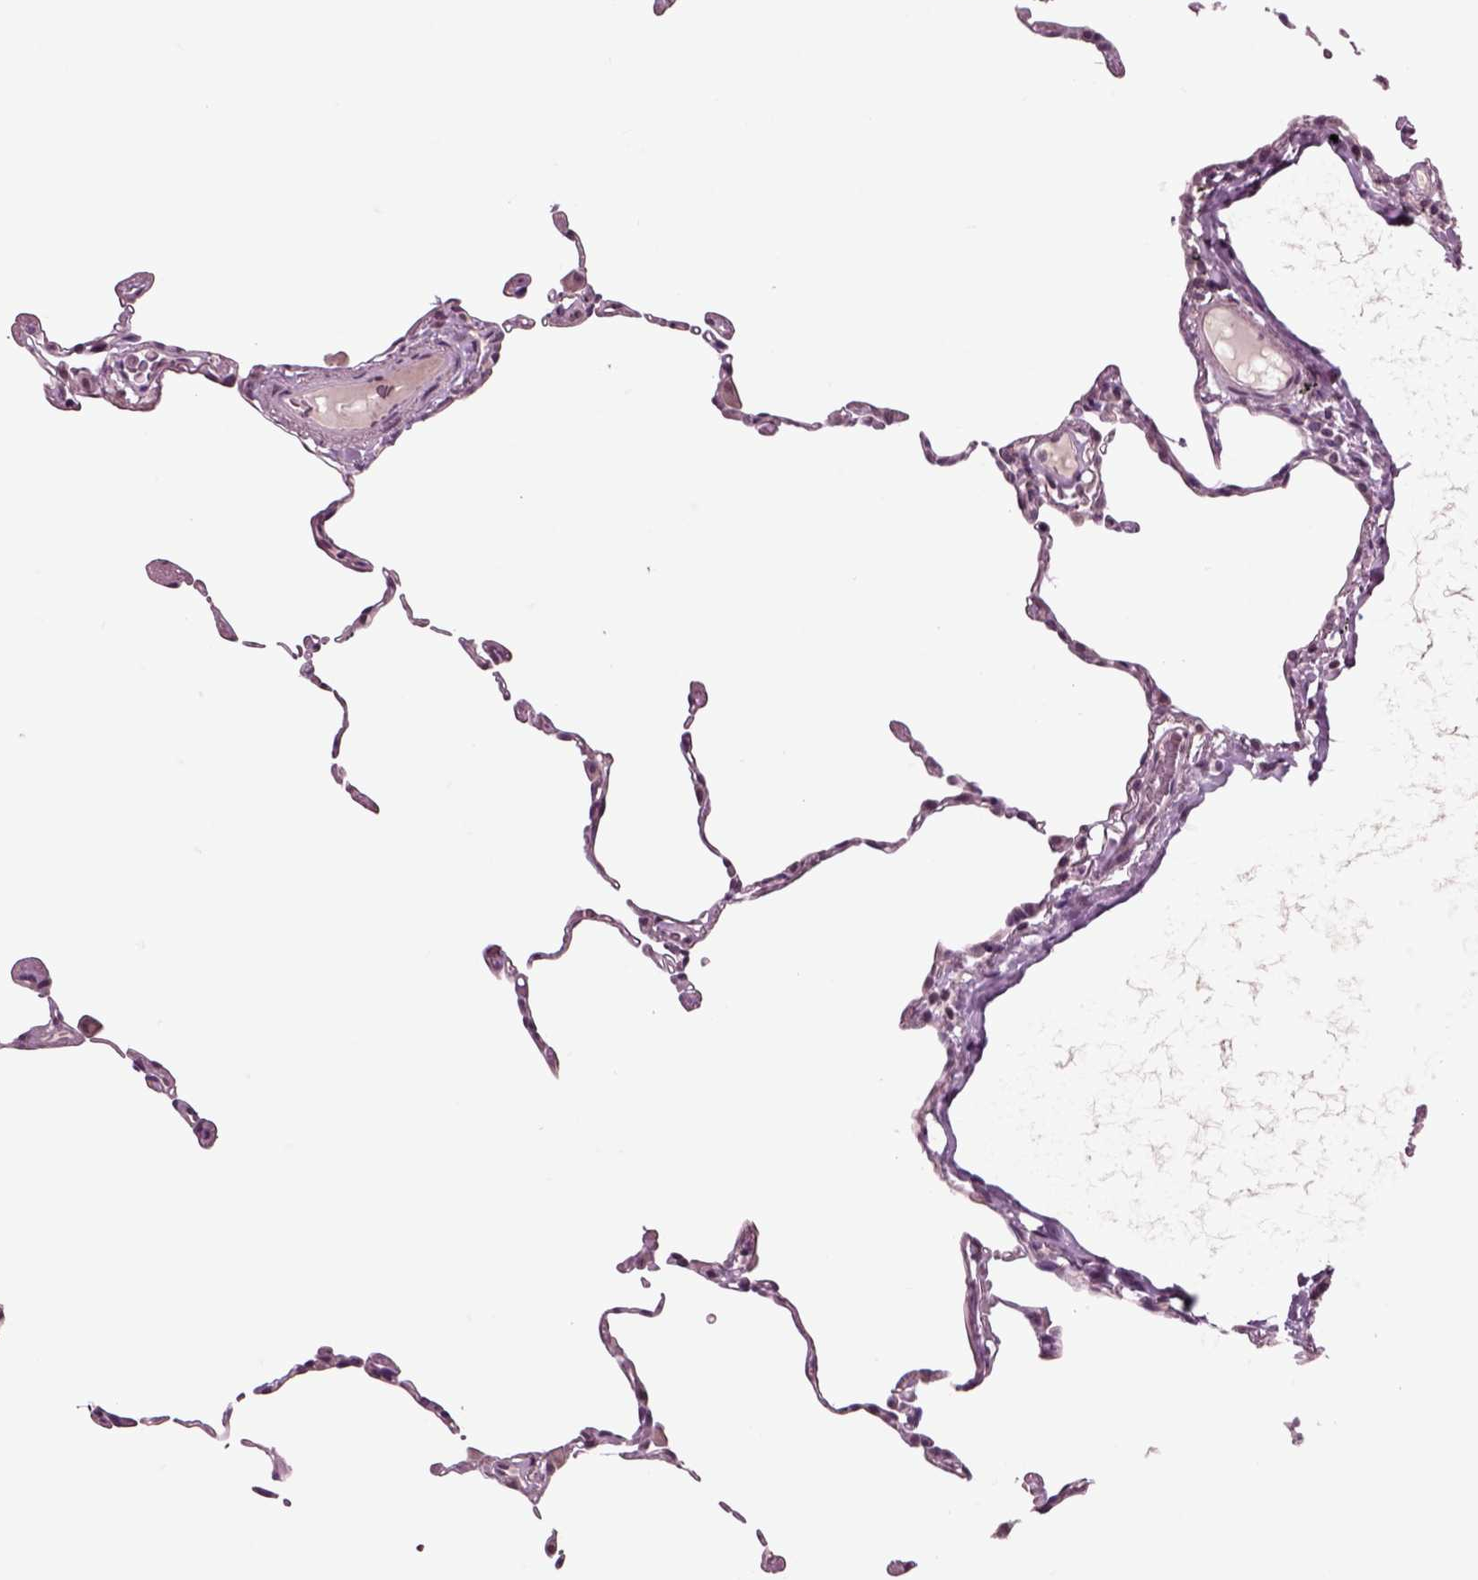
{"staining": {"intensity": "negative", "quantity": "none", "location": "none"}, "tissue": "lung", "cell_type": "Alveolar cells", "image_type": "normal", "snomed": [{"axis": "morphology", "description": "Normal tissue, NOS"}, {"axis": "topography", "description": "Lung"}], "caption": "High magnification brightfield microscopy of benign lung stained with DAB (3,3'-diaminobenzidine) (brown) and counterstained with hematoxylin (blue): alveolar cells show no significant positivity. (Brightfield microscopy of DAB (3,3'-diaminobenzidine) immunohistochemistry (IHC) at high magnification).", "gene": "CHGB", "patient": {"sex": "female", "age": 57}}